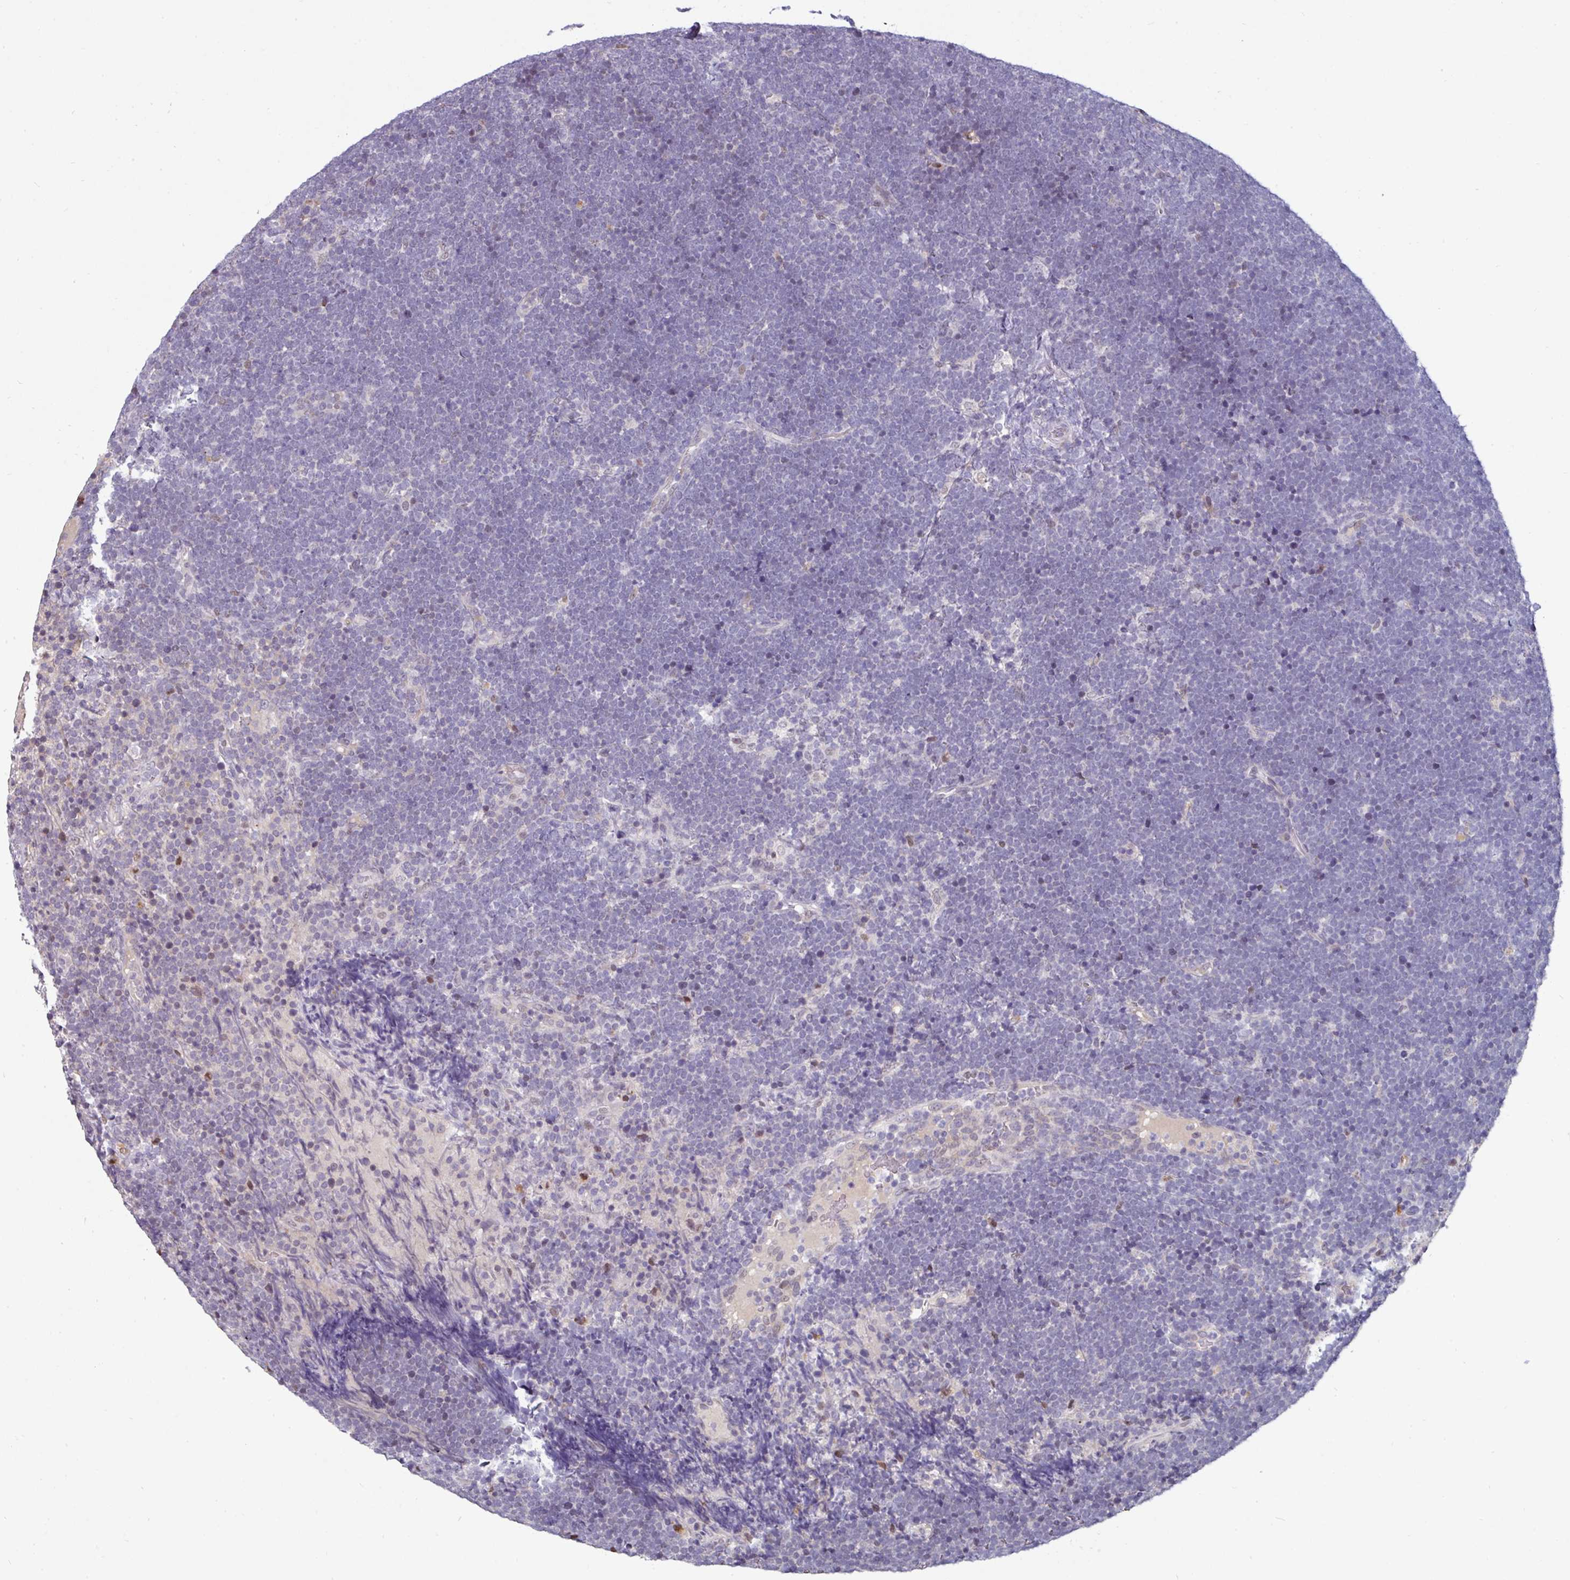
{"staining": {"intensity": "negative", "quantity": "none", "location": "none"}, "tissue": "lymphoma", "cell_type": "Tumor cells", "image_type": "cancer", "snomed": [{"axis": "morphology", "description": "Malignant lymphoma, non-Hodgkin's type, High grade"}, {"axis": "topography", "description": "Lymph node"}], "caption": "High power microscopy photomicrograph of an IHC micrograph of high-grade malignant lymphoma, non-Hodgkin's type, revealing no significant staining in tumor cells.", "gene": "SWSAP1", "patient": {"sex": "male", "age": 13}}